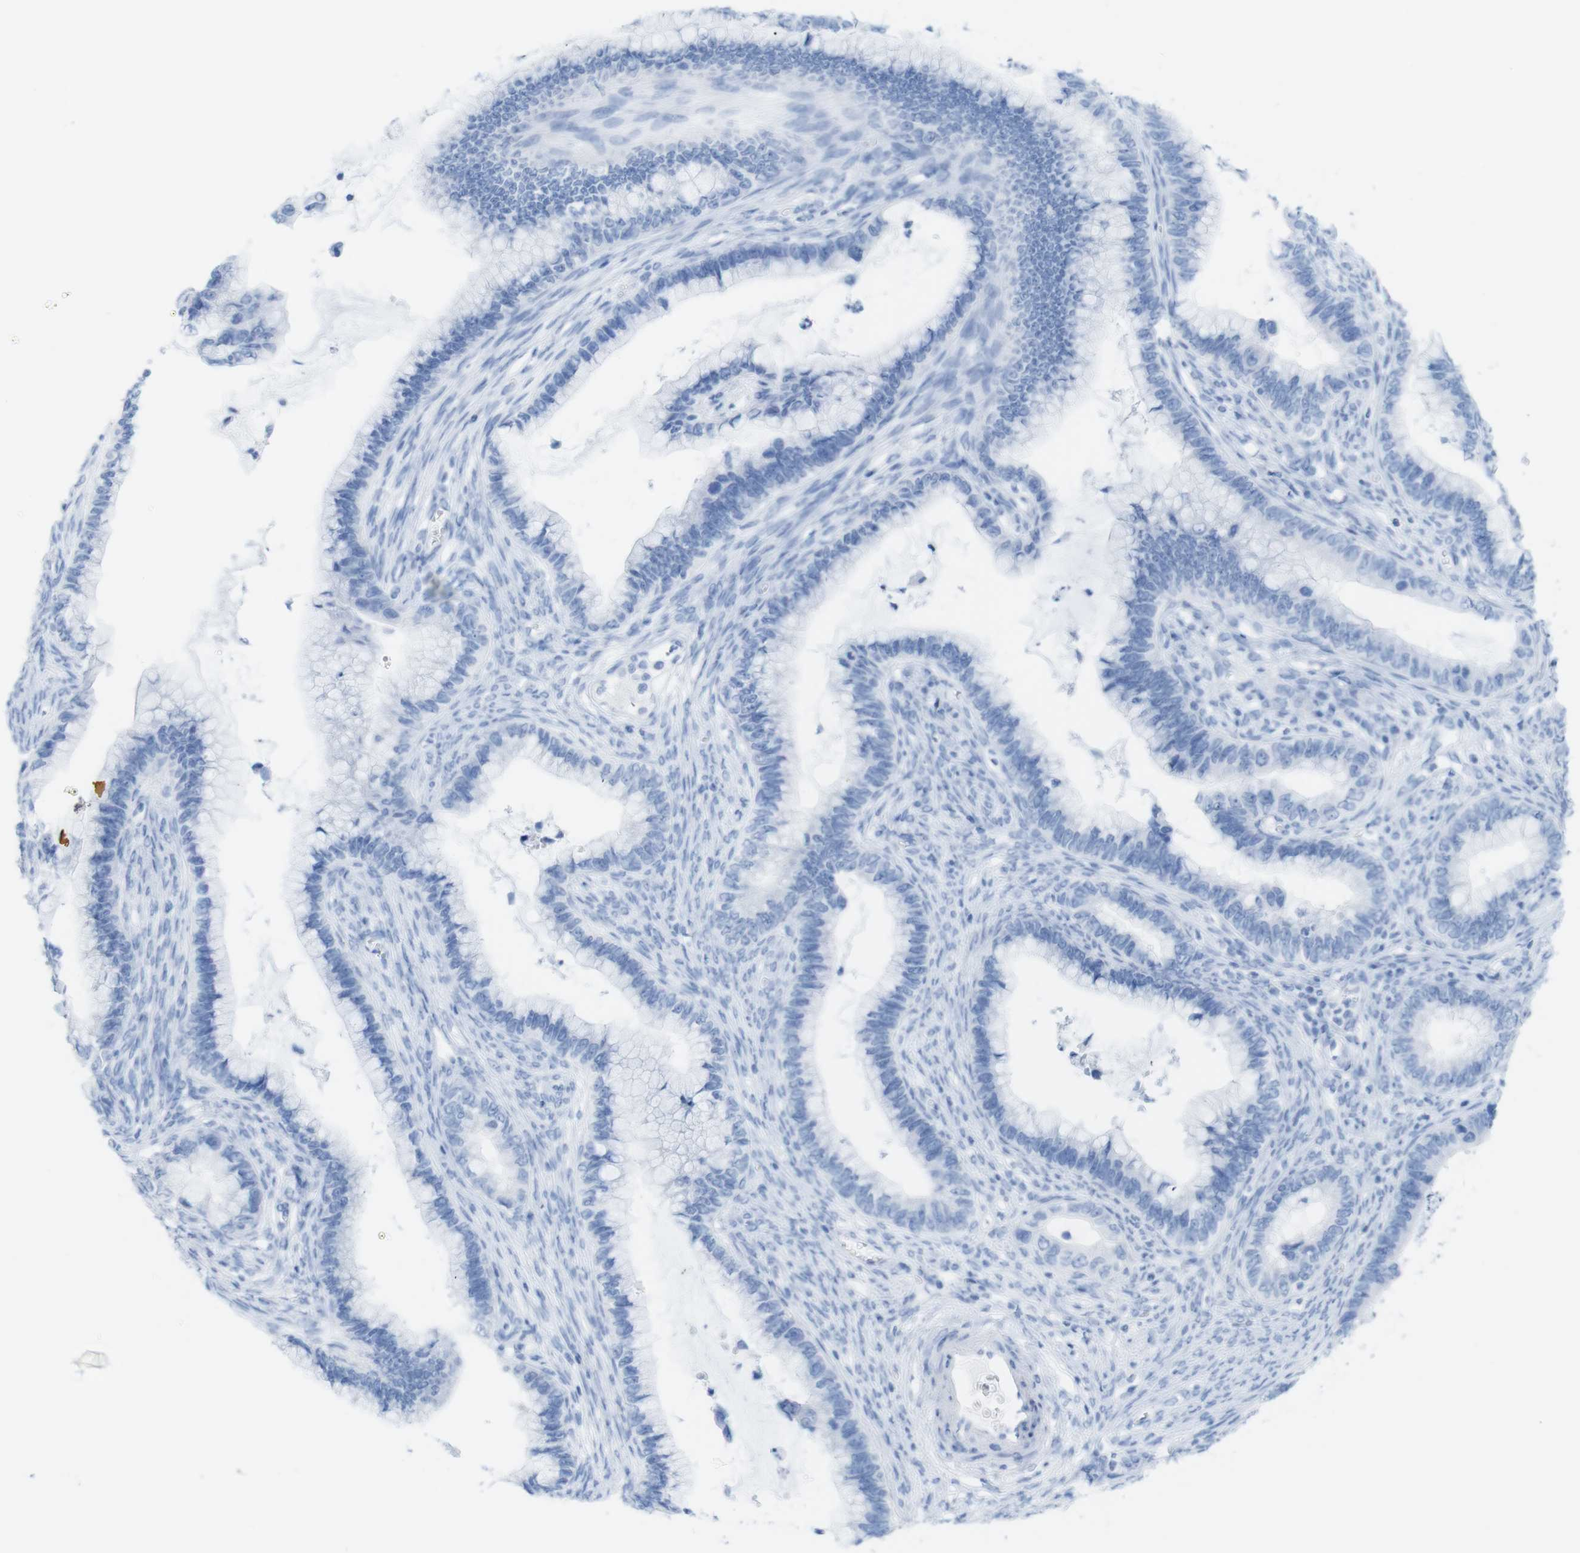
{"staining": {"intensity": "negative", "quantity": "none", "location": "none"}, "tissue": "cervical cancer", "cell_type": "Tumor cells", "image_type": "cancer", "snomed": [{"axis": "morphology", "description": "Adenocarcinoma, NOS"}, {"axis": "topography", "description": "Cervix"}], "caption": "A photomicrograph of cervical cancer (adenocarcinoma) stained for a protein exhibits no brown staining in tumor cells.", "gene": "MYH7", "patient": {"sex": "female", "age": 44}}